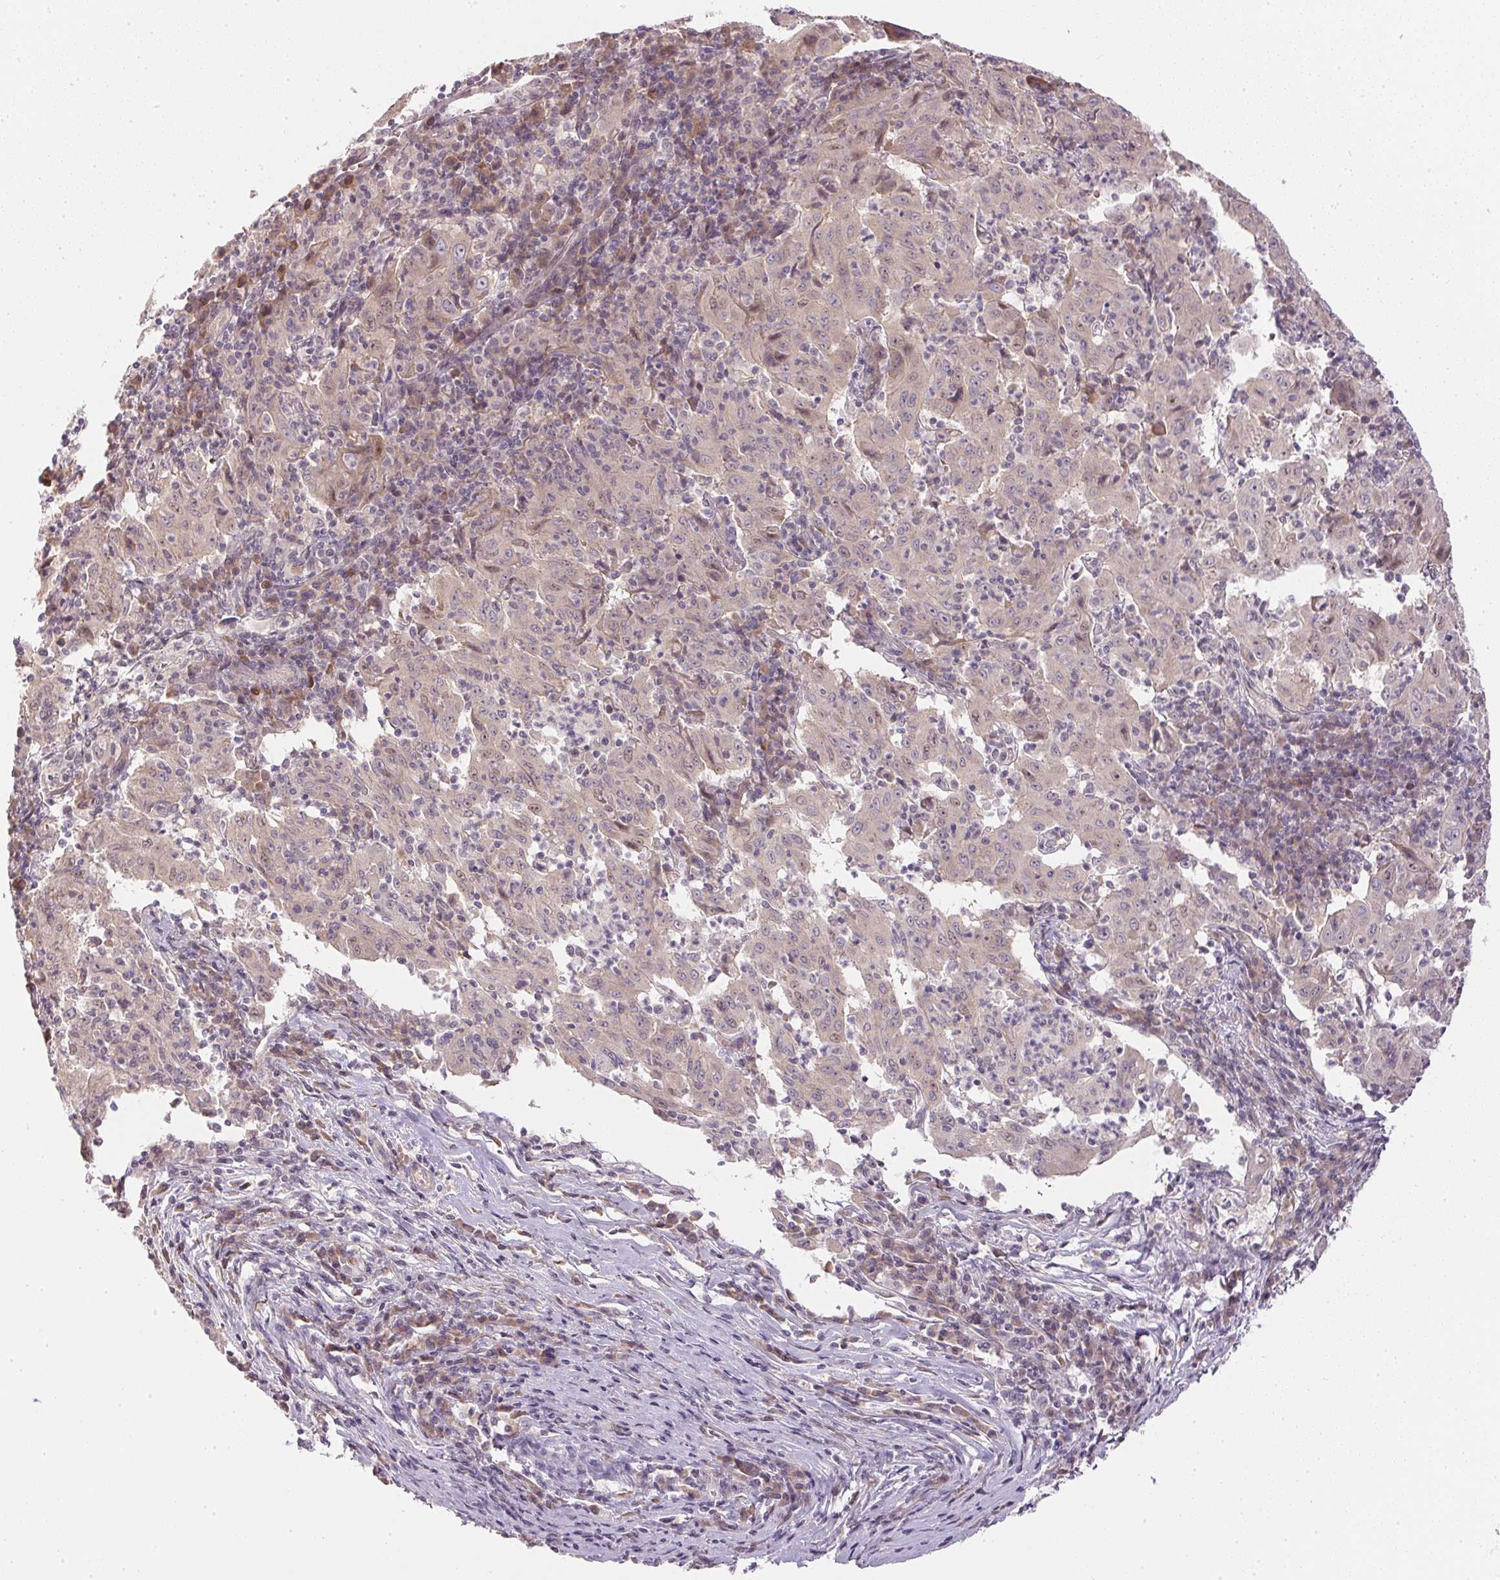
{"staining": {"intensity": "negative", "quantity": "none", "location": "none"}, "tissue": "pancreatic cancer", "cell_type": "Tumor cells", "image_type": "cancer", "snomed": [{"axis": "morphology", "description": "Adenocarcinoma, NOS"}, {"axis": "topography", "description": "Pancreas"}], "caption": "A photomicrograph of adenocarcinoma (pancreatic) stained for a protein displays no brown staining in tumor cells. (Brightfield microscopy of DAB (3,3'-diaminobenzidine) immunohistochemistry (IHC) at high magnification).", "gene": "TTC23L", "patient": {"sex": "male", "age": 63}}